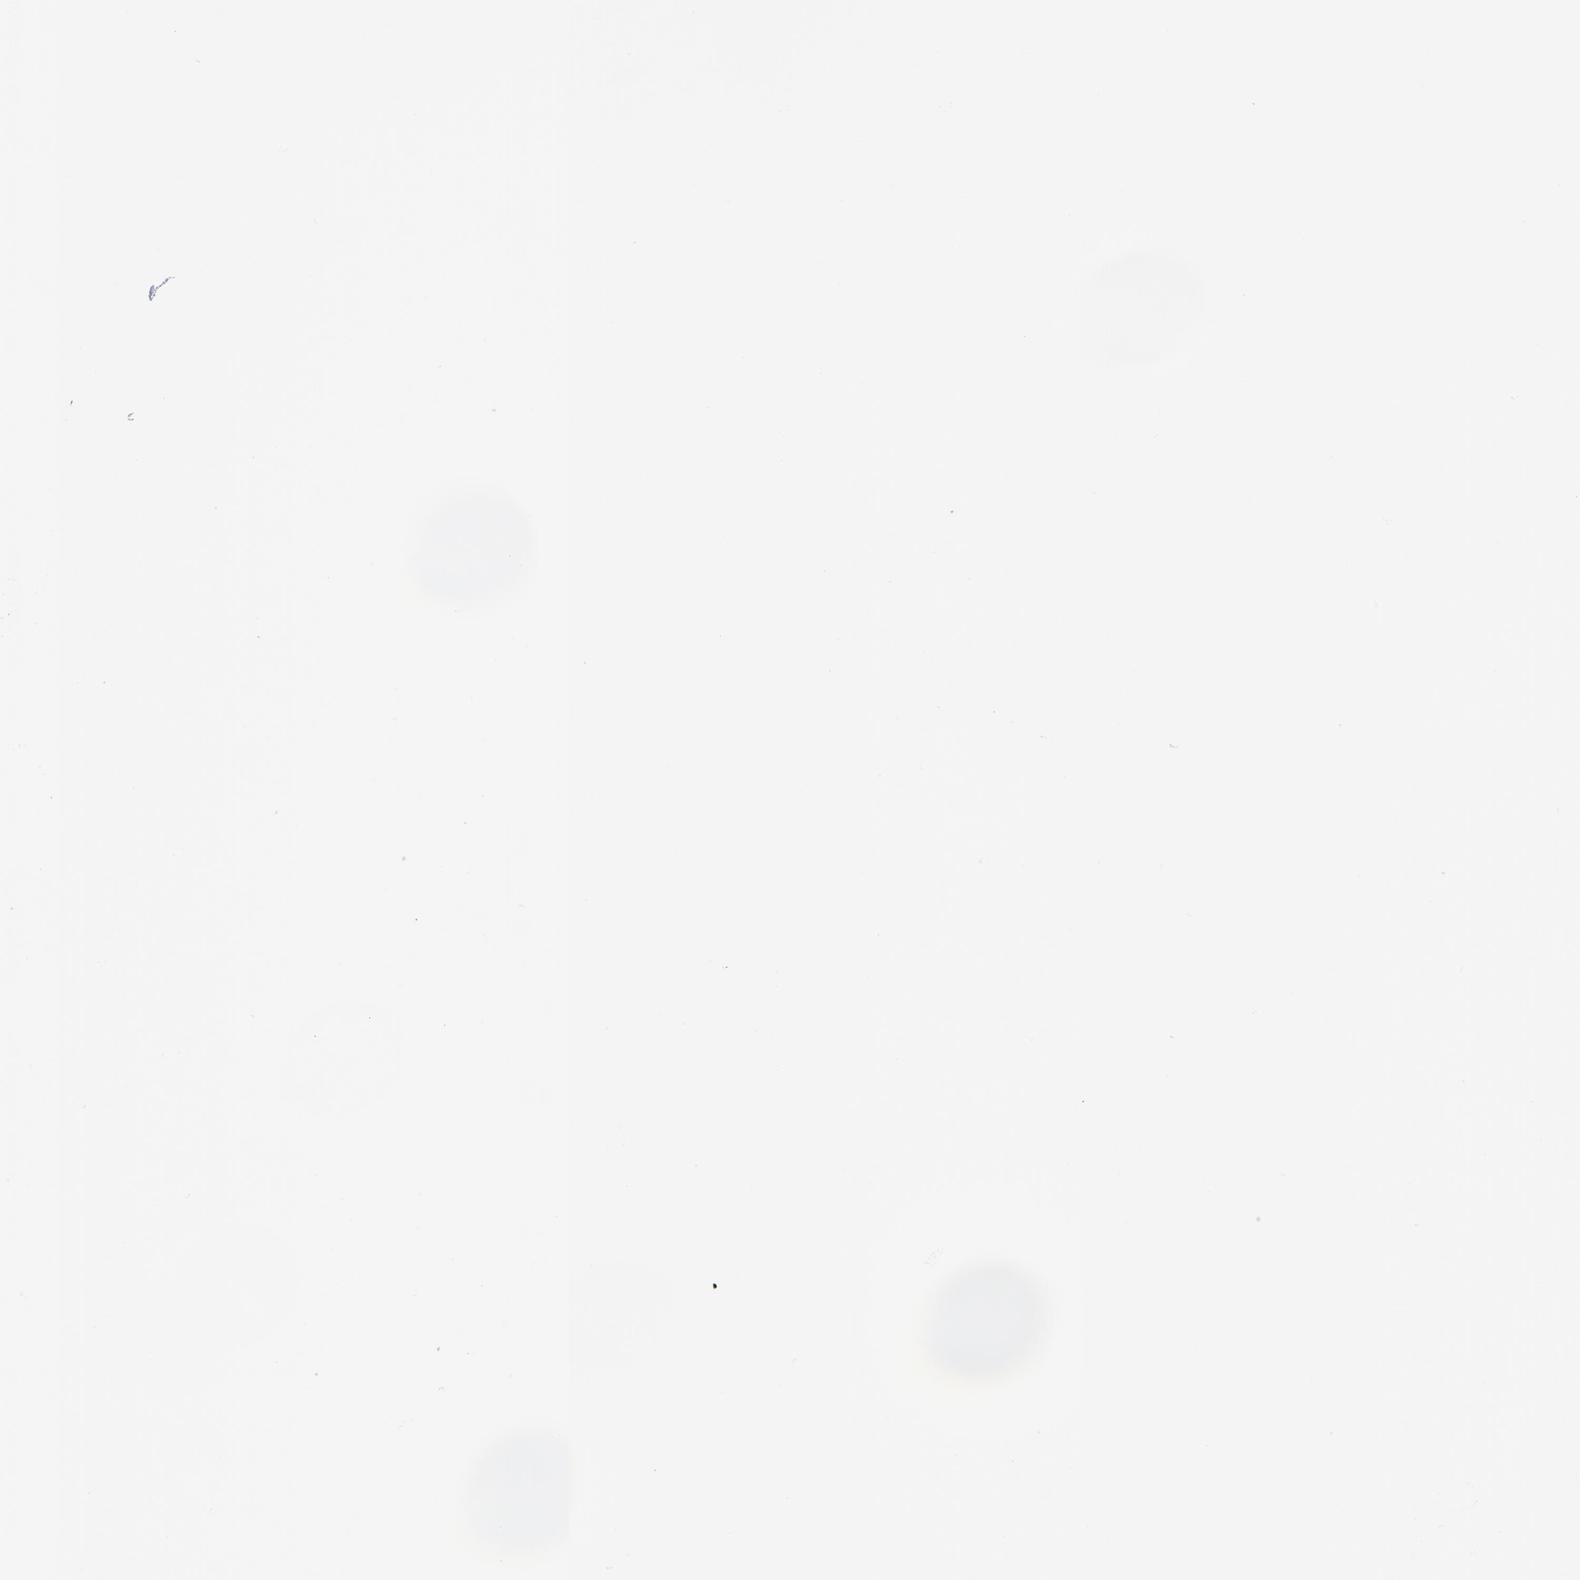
{"staining": {"intensity": "weak", "quantity": ">75%", "location": "cytoplasmic/membranous"}, "tissue": "ovarian cancer", "cell_type": "Tumor cells", "image_type": "cancer", "snomed": [{"axis": "morphology", "description": "Cystadenocarcinoma, serous, NOS"}, {"axis": "topography", "description": "Ovary"}], "caption": "A brown stain highlights weak cytoplasmic/membranous positivity of a protein in ovarian cancer (serous cystadenocarcinoma) tumor cells. (DAB = brown stain, brightfield microscopy at high magnification).", "gene": "BRPF1", "patient": {"sex": "female", "age": 63}}